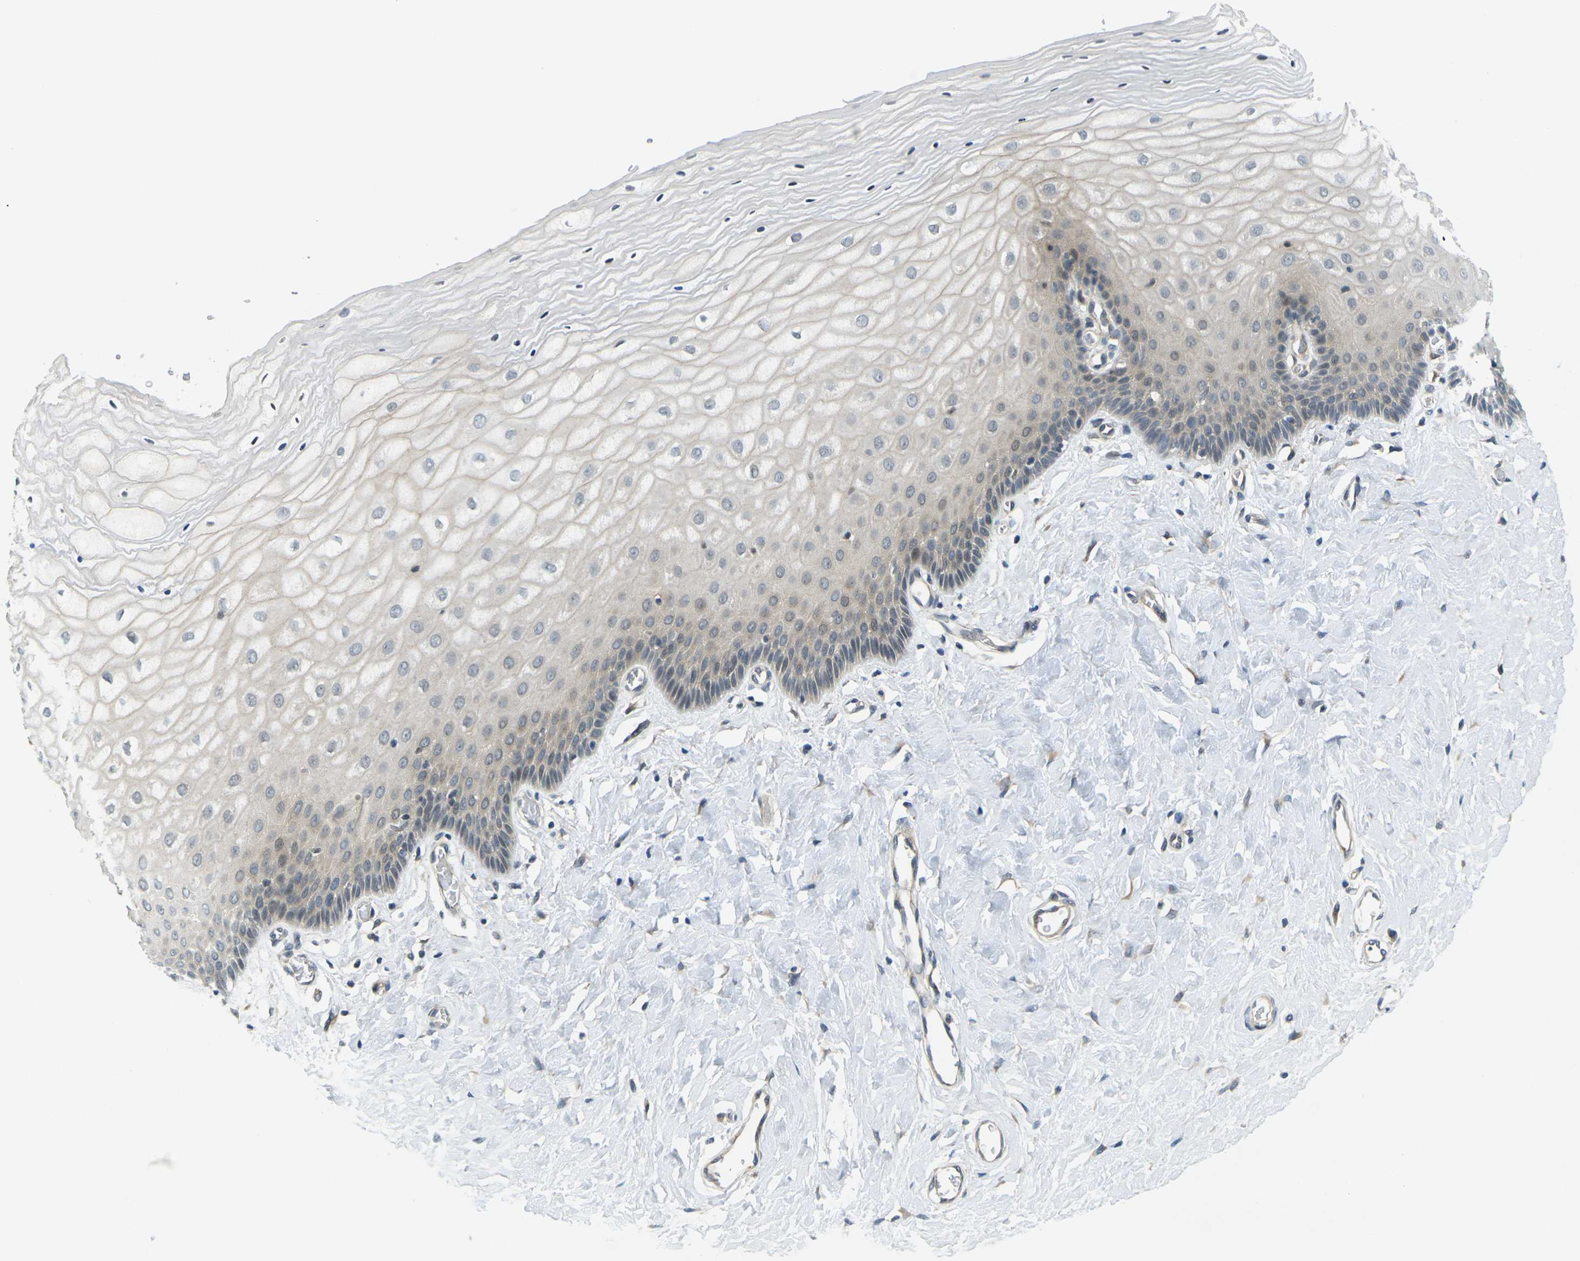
{"staining": {"intensity": "weak", "quantity": "<25%", "location": "cytoplasmic/membranous"}, "tissue": "cervix", "cell_type": "Glandular cells", "image_type": "normal", "snomed": [{"axis": "morphology", "description": "Normal tissue, NOS"}, {"axis": "topography", "description": "Cervix"}], "caption": "DAB (3,3'-diaminobenzidine) immunohistochemical staining of benign cervix displays no significant positivity in glandular cells.", "gene": "KCTD10", "patient": {"sex": "female", "age": 55}}